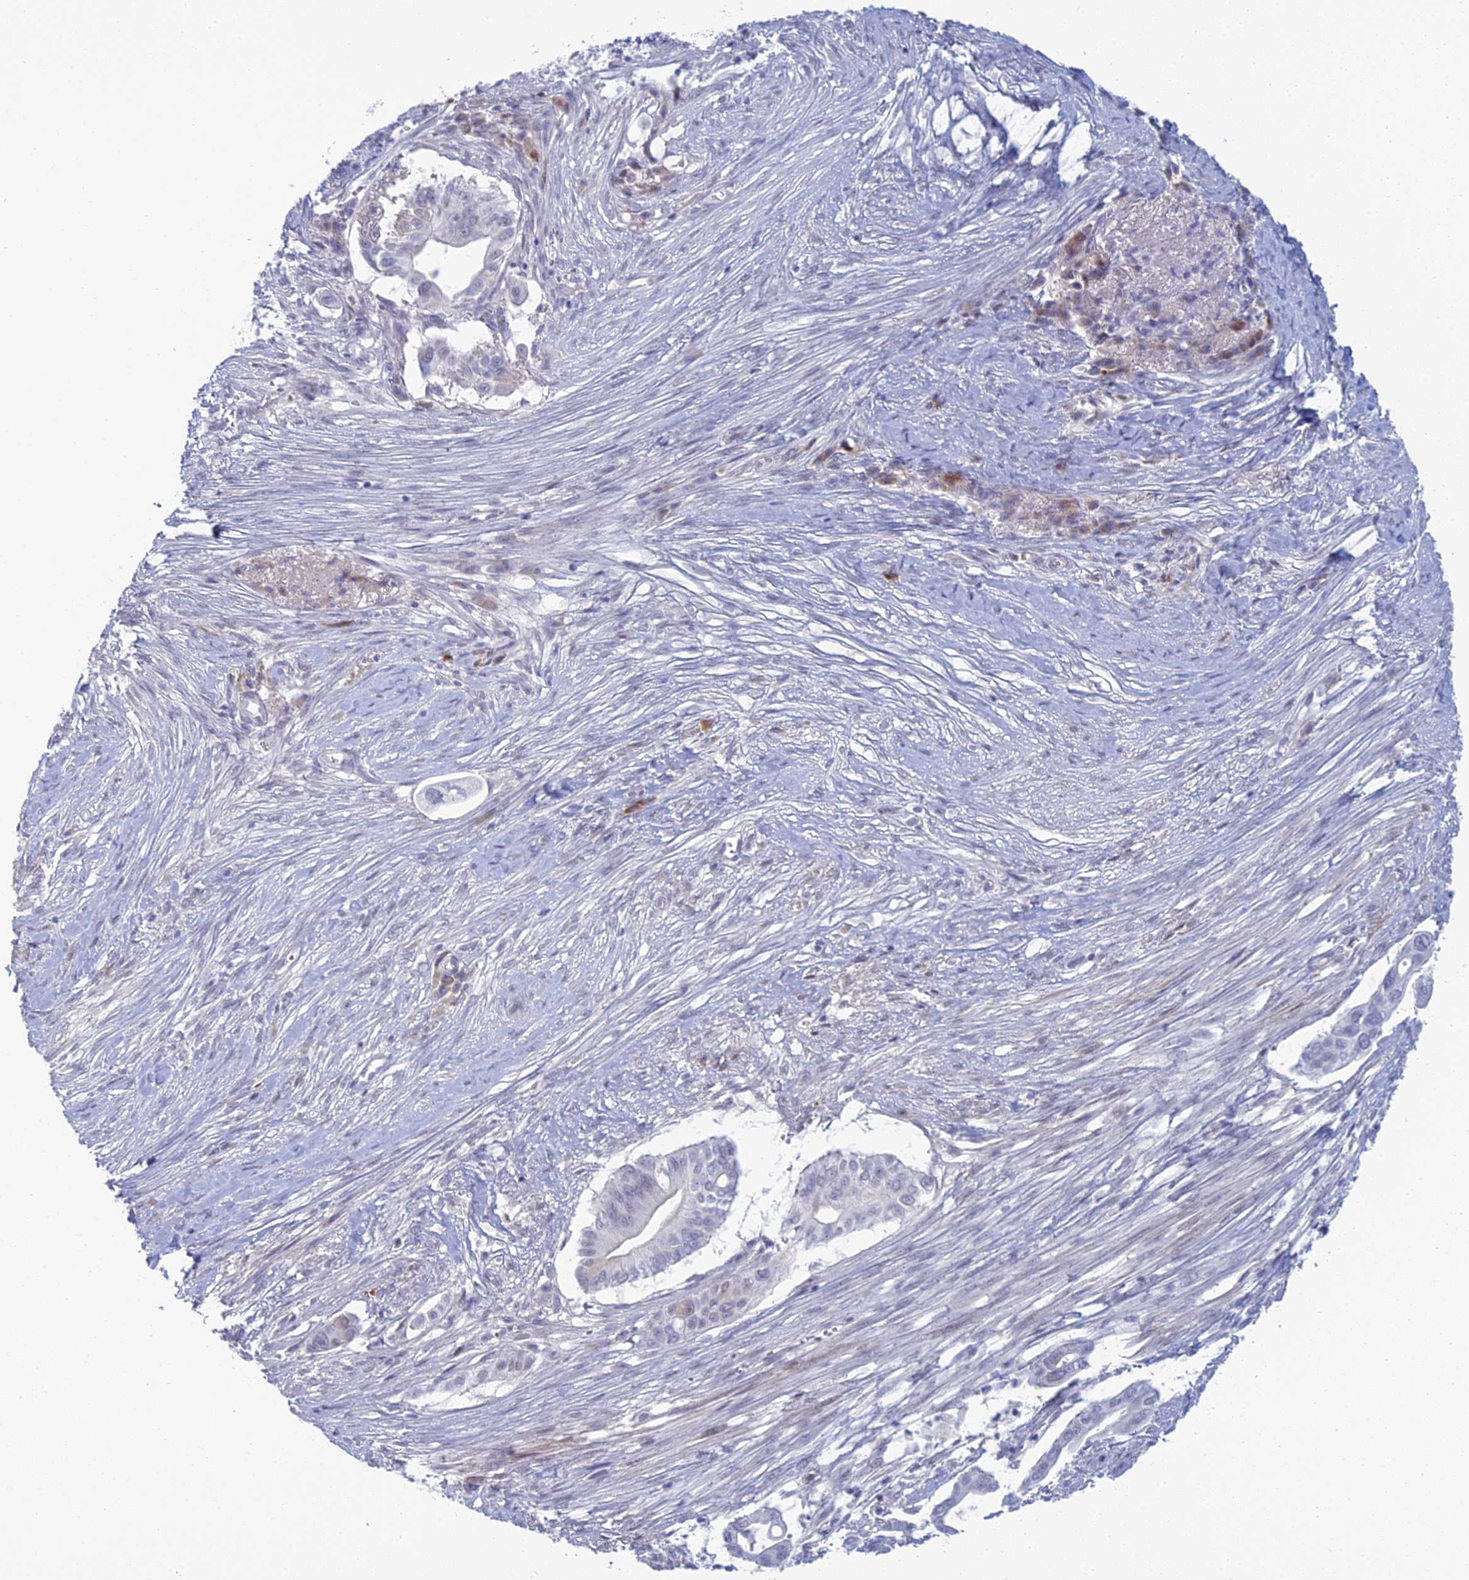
{"staining": {"intensity": "negative", "quantity": "none", "location": "none"}, "tissue": "pancreatic cancer", "cell_type": "Tumor cells", "image_type": "cancer", "snomed": [{"axis": "morphology", "description": "Adenocarcinoma, NOS"}, {"axis": "topography", "description": "Pancreas"}], "caption": "High power microscopy micrograph of an IHC histopathology image of adenocarcinoma (pancreatic), revealing no significant expression in tumor cells. Brightfield microscopy of immunohistochemistry (IHC) stained with DAB (brown) and hematoxylin (blue), captured at high magnification.", "gene": "MUC13", "patient": {"sex": "male", "age": 68}}